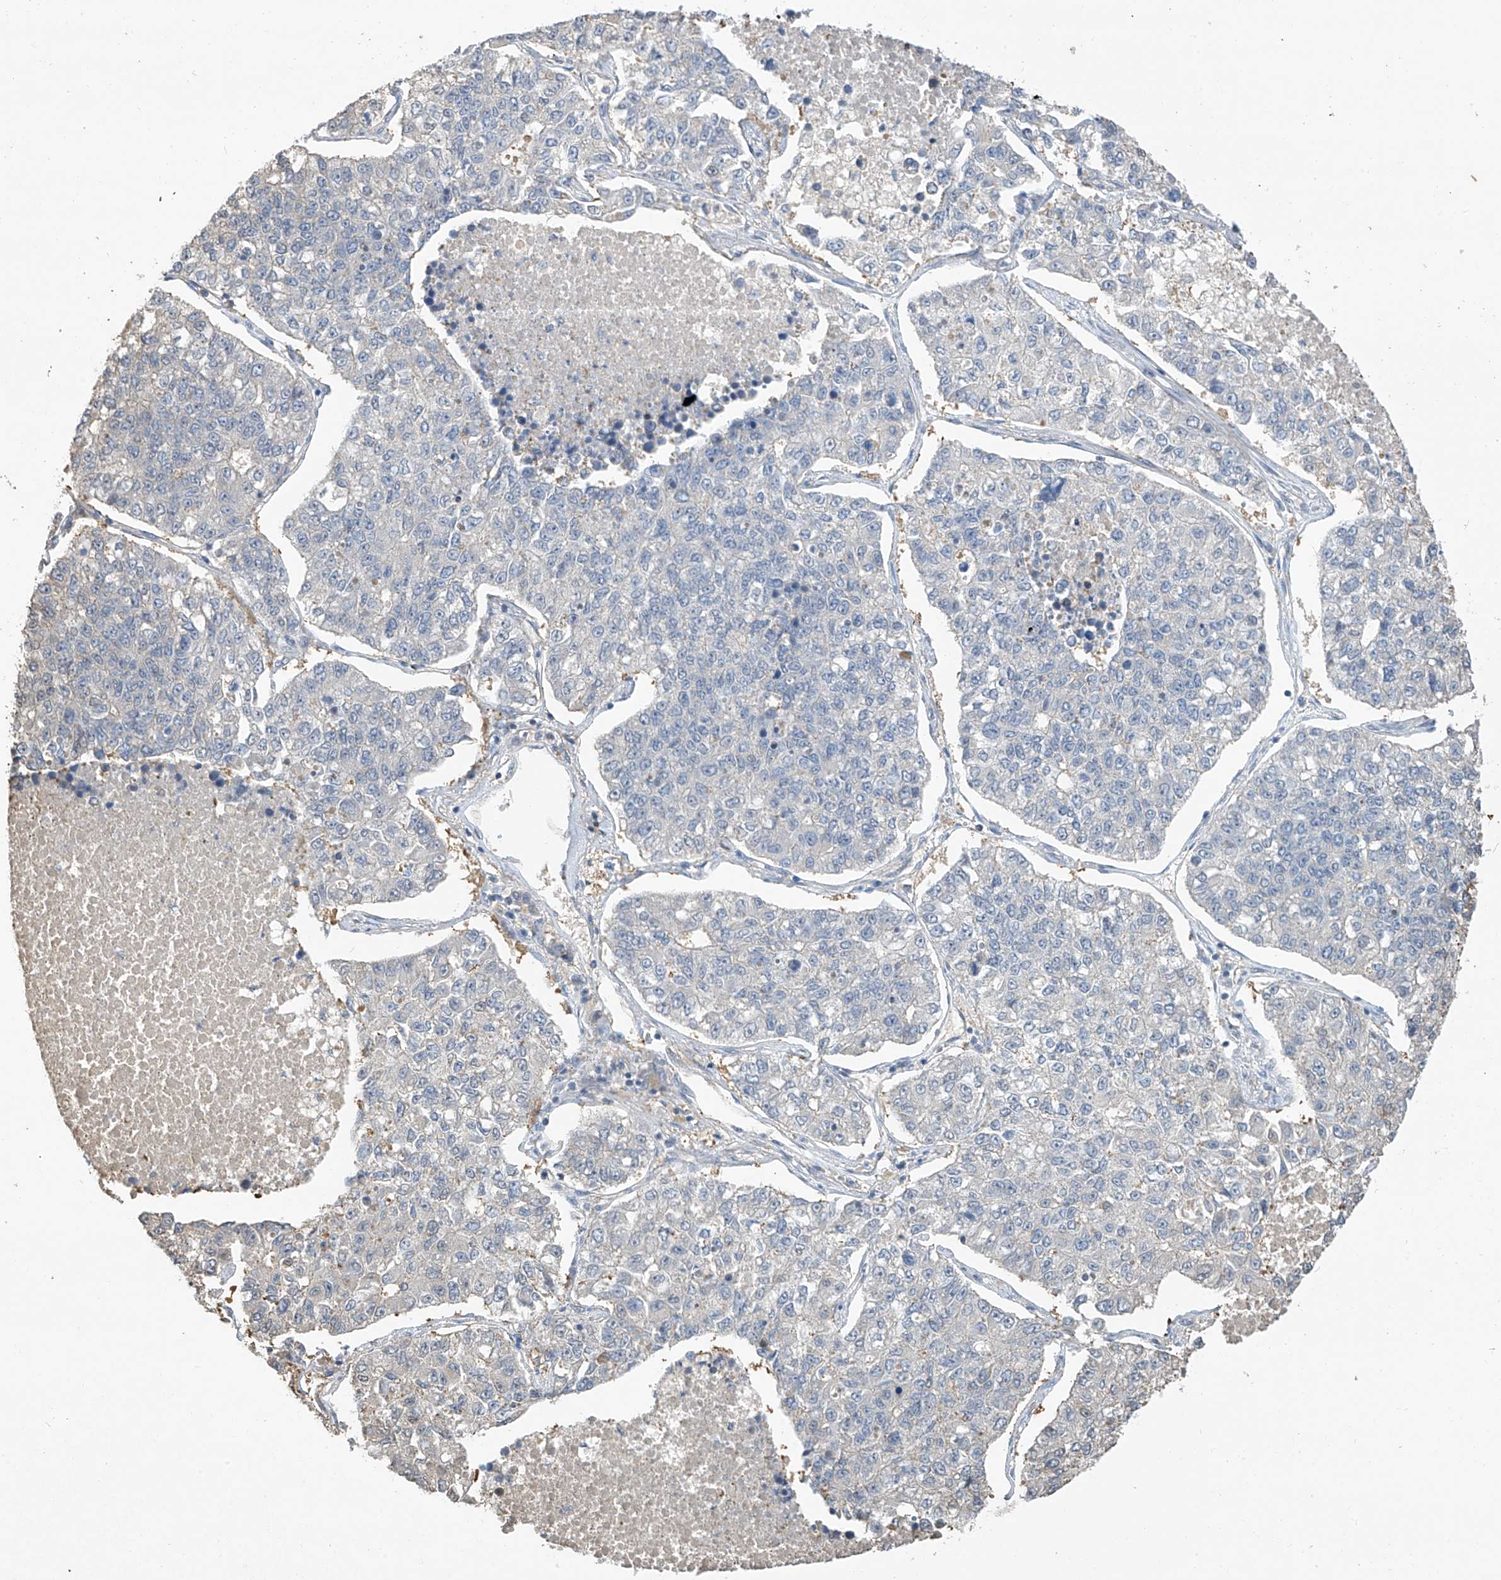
{"staining": {"intensity": "negative", "quantity": "none", "location": "none"}, "tissue": "lung cancer", "cell_type": "Tumor cells", "image_type": "cancer", "snomed": [{"axis": "morphology", "description": "Adenocarcinoma, NOS"}, {"axis": "topography", "description": "Lung"}], "caption": "The photomicrograph exhibits no staining of tumor cells in lung cancer.", "gene": "PMM1", "patient": {"sex": "male", "age": 49}}